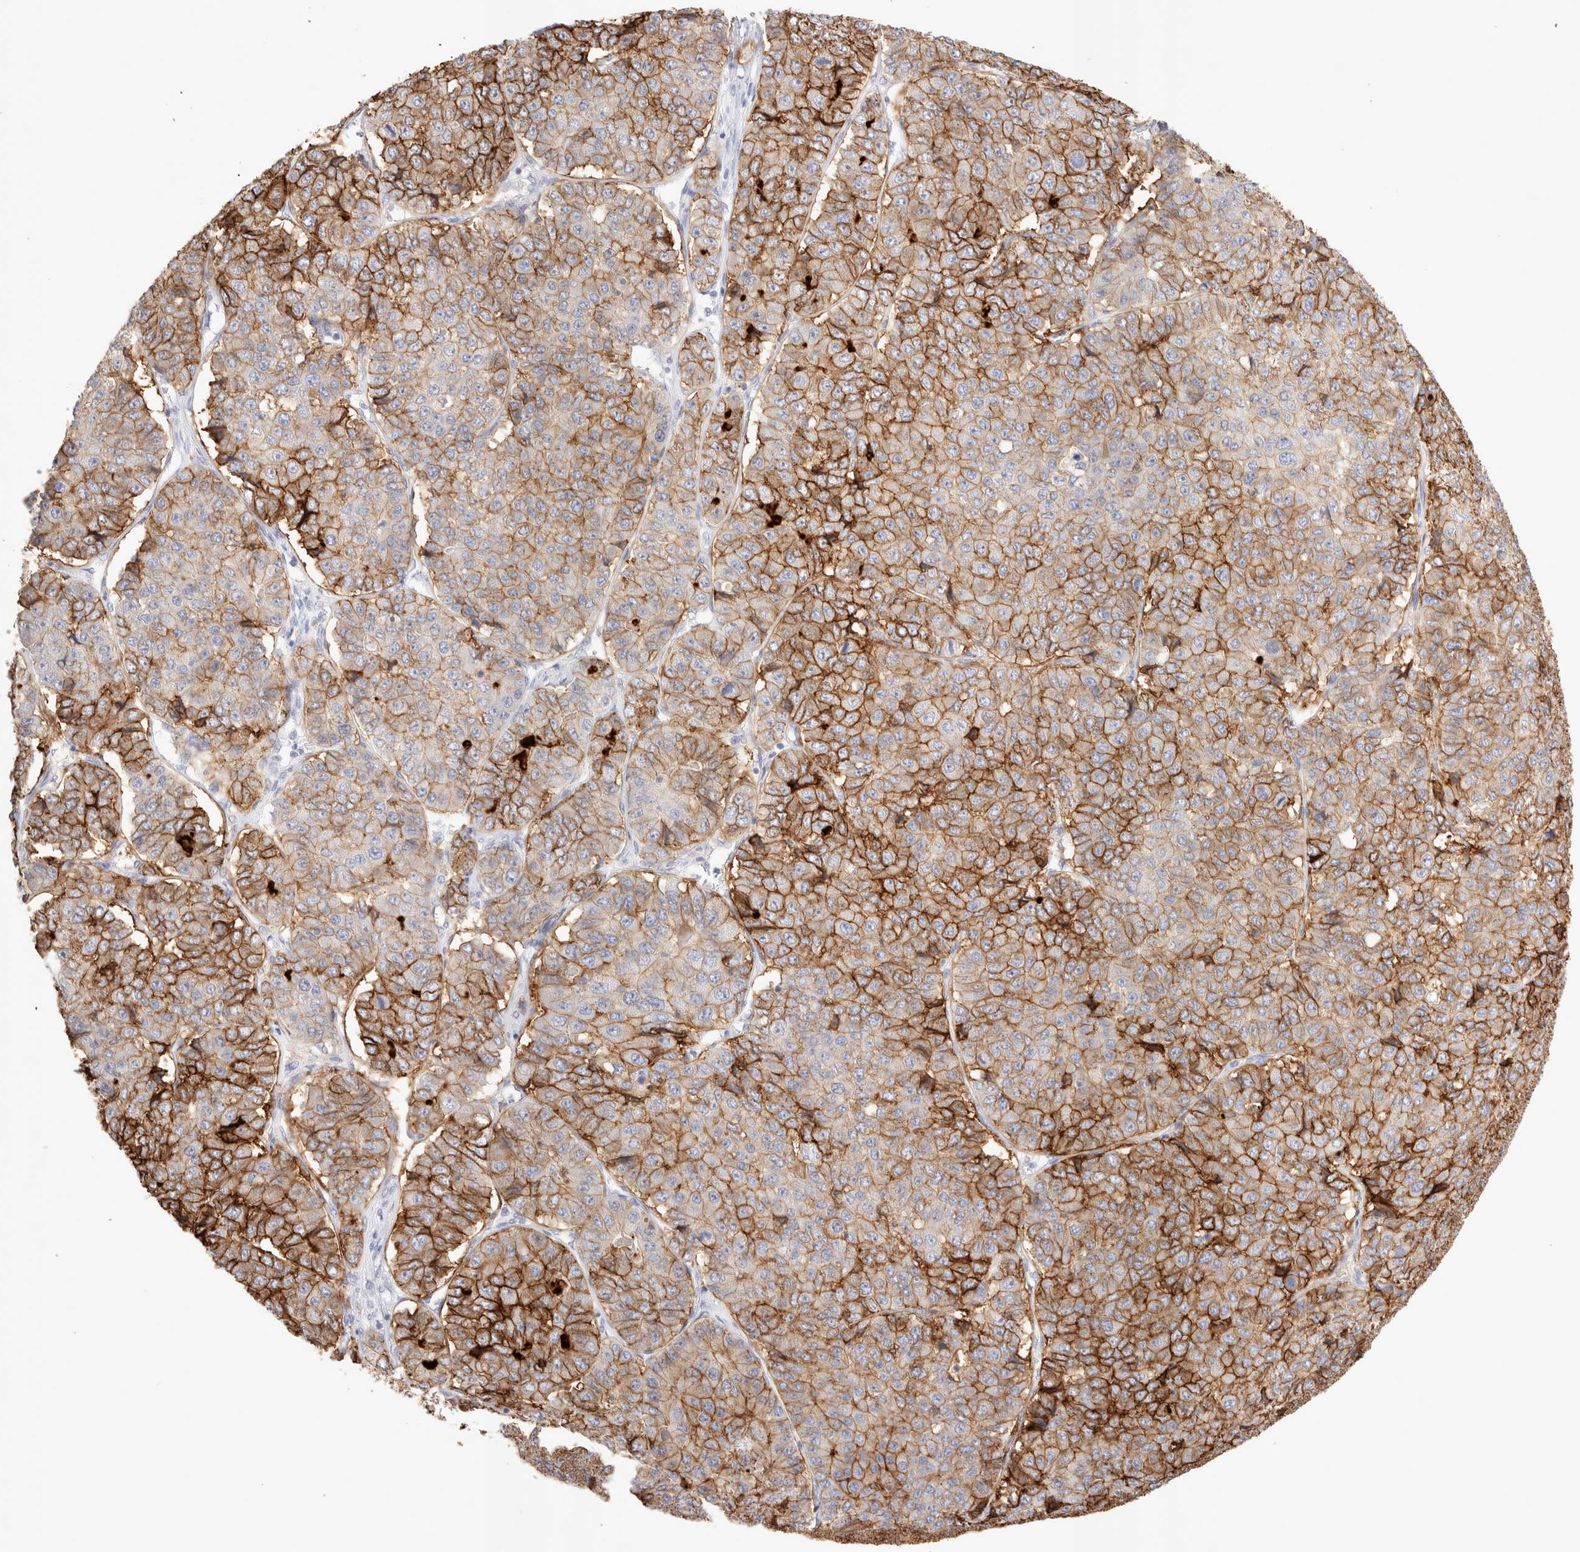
{"staining": {"intensity": "strong", "quantity": "25%-75%", "location": "cytoplasmic/membranous"}, "tissue": "pancreatic cancer", "cell_type": "Tumor cells", "image_type": "cancer", "snomed": [{"axis": "morphology", "description": "Adenocarcinoma, NOS"}, {"axis": "topography", "description": "Pancreas"}], "caption": "The micrograph shows immunohistochemical staining of pancreatic cancer. There is strong cytoplasmic/membranous expression is present in about 25%-75% of tumor cells. The staining was performed using DAB, with brown indicating positive protein expression. Nuclei are stained blue with hematoxylin.", "gene": "EPCAM", "patient": {"sex": "male", "age": 50}}